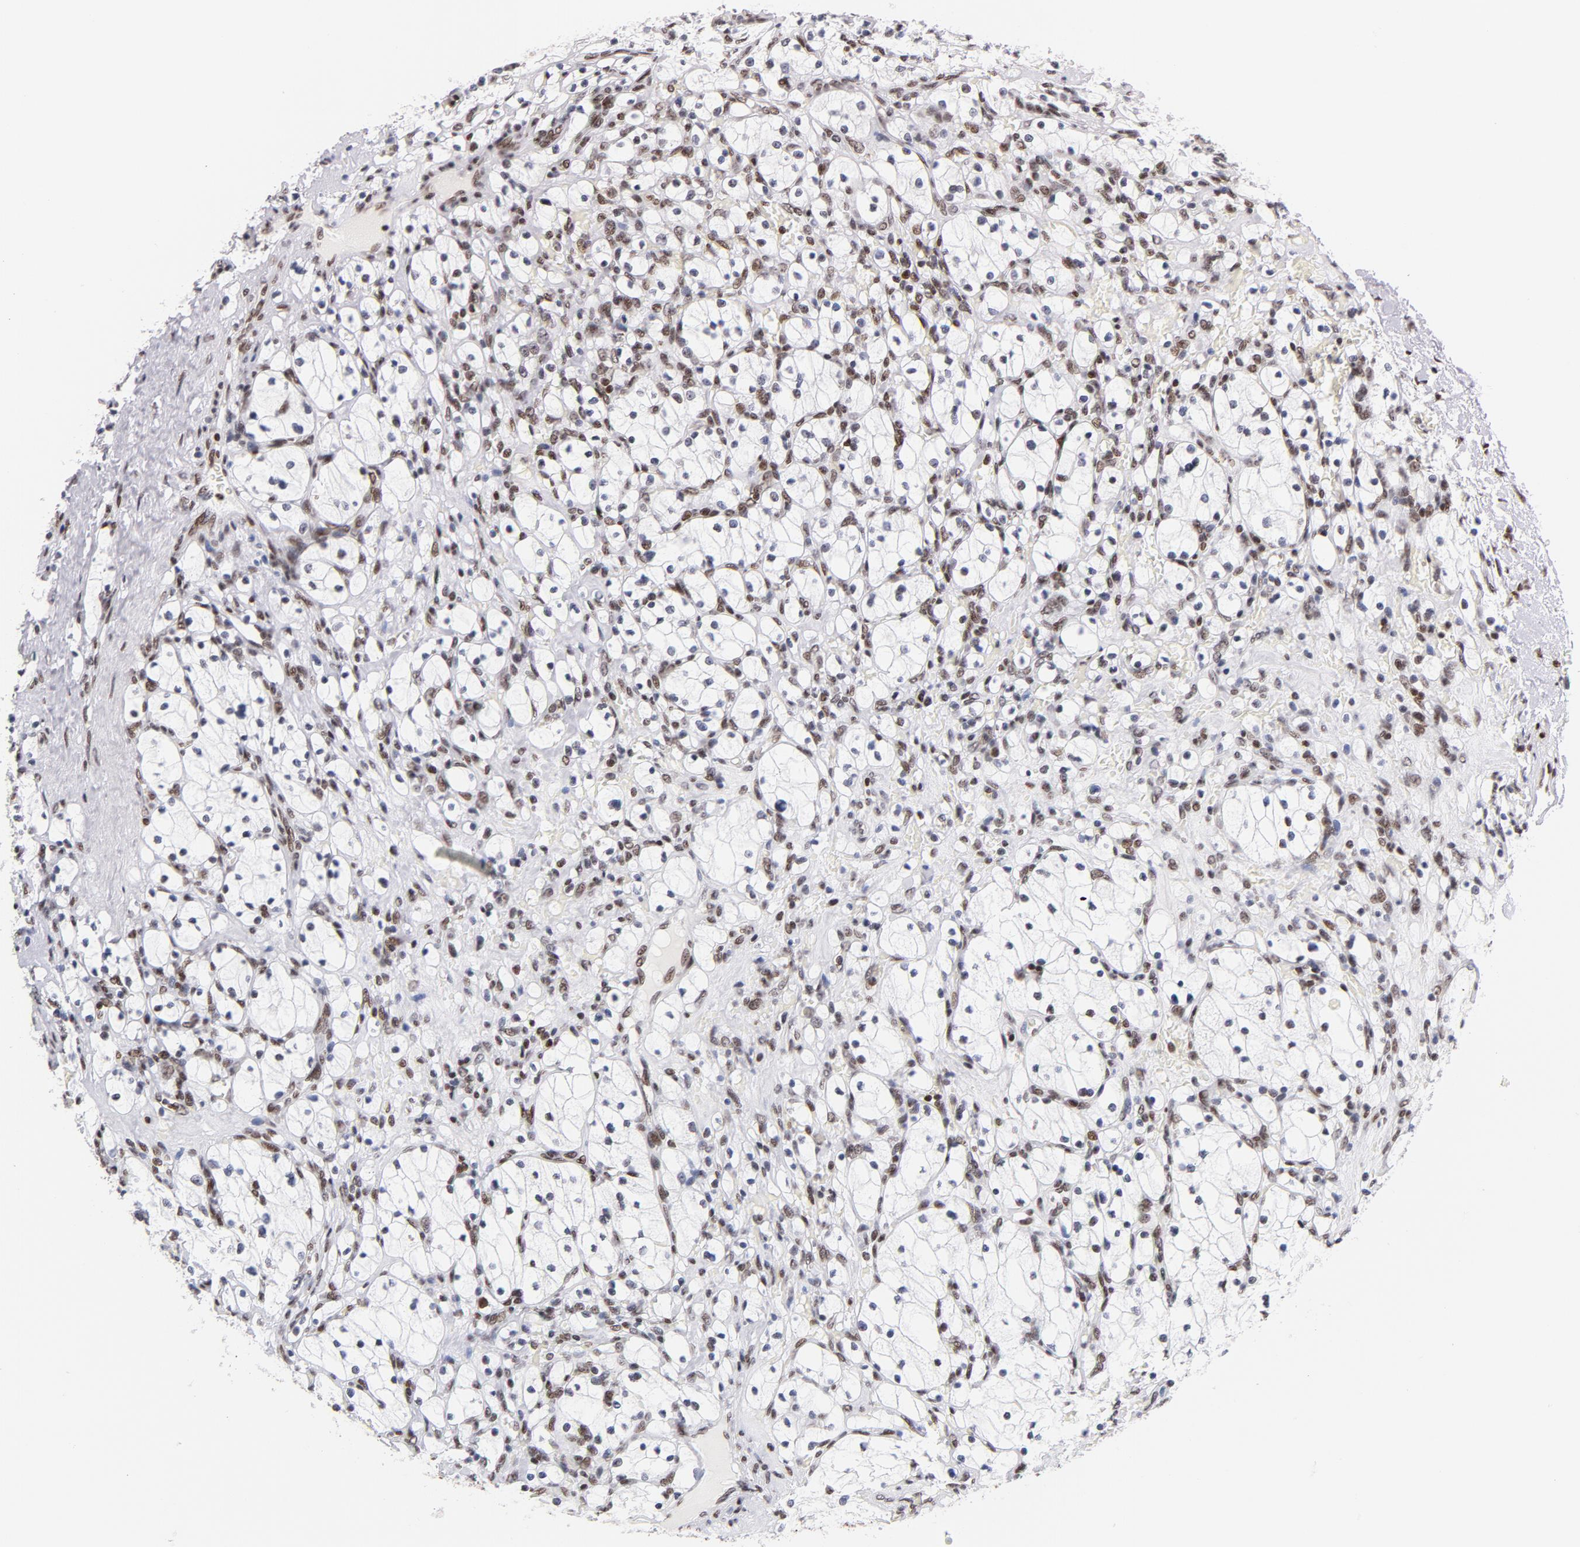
{"staining": {"intensity": "moderate", "quantity": "25%-75%", "location": "nuclear"}, "tissue": "renal cancer", "cell_type": "Tumor cells", "image_type": "cancer", "snomed": [{"axis": "morphology", "description": "Adenocarcinoma, NOS"}, {"axis": "topography", "description": "Kidney"}], "caption": "Immunohistochemistry (IHC) (DAB) staining of human renal adenocarcinoma exhibits moderate nuclear protein positivity in approximately 25%-75% of tumor cells. The staining was performed using DAB (3,3'-diaminobenzidine) to visualize the protein expression in brown, while the nuclei were stained in blue with hematoxylin (Magnification: 20x).", "gene": "TOP2B", "patient": {"sex": "female", "age": 83}}